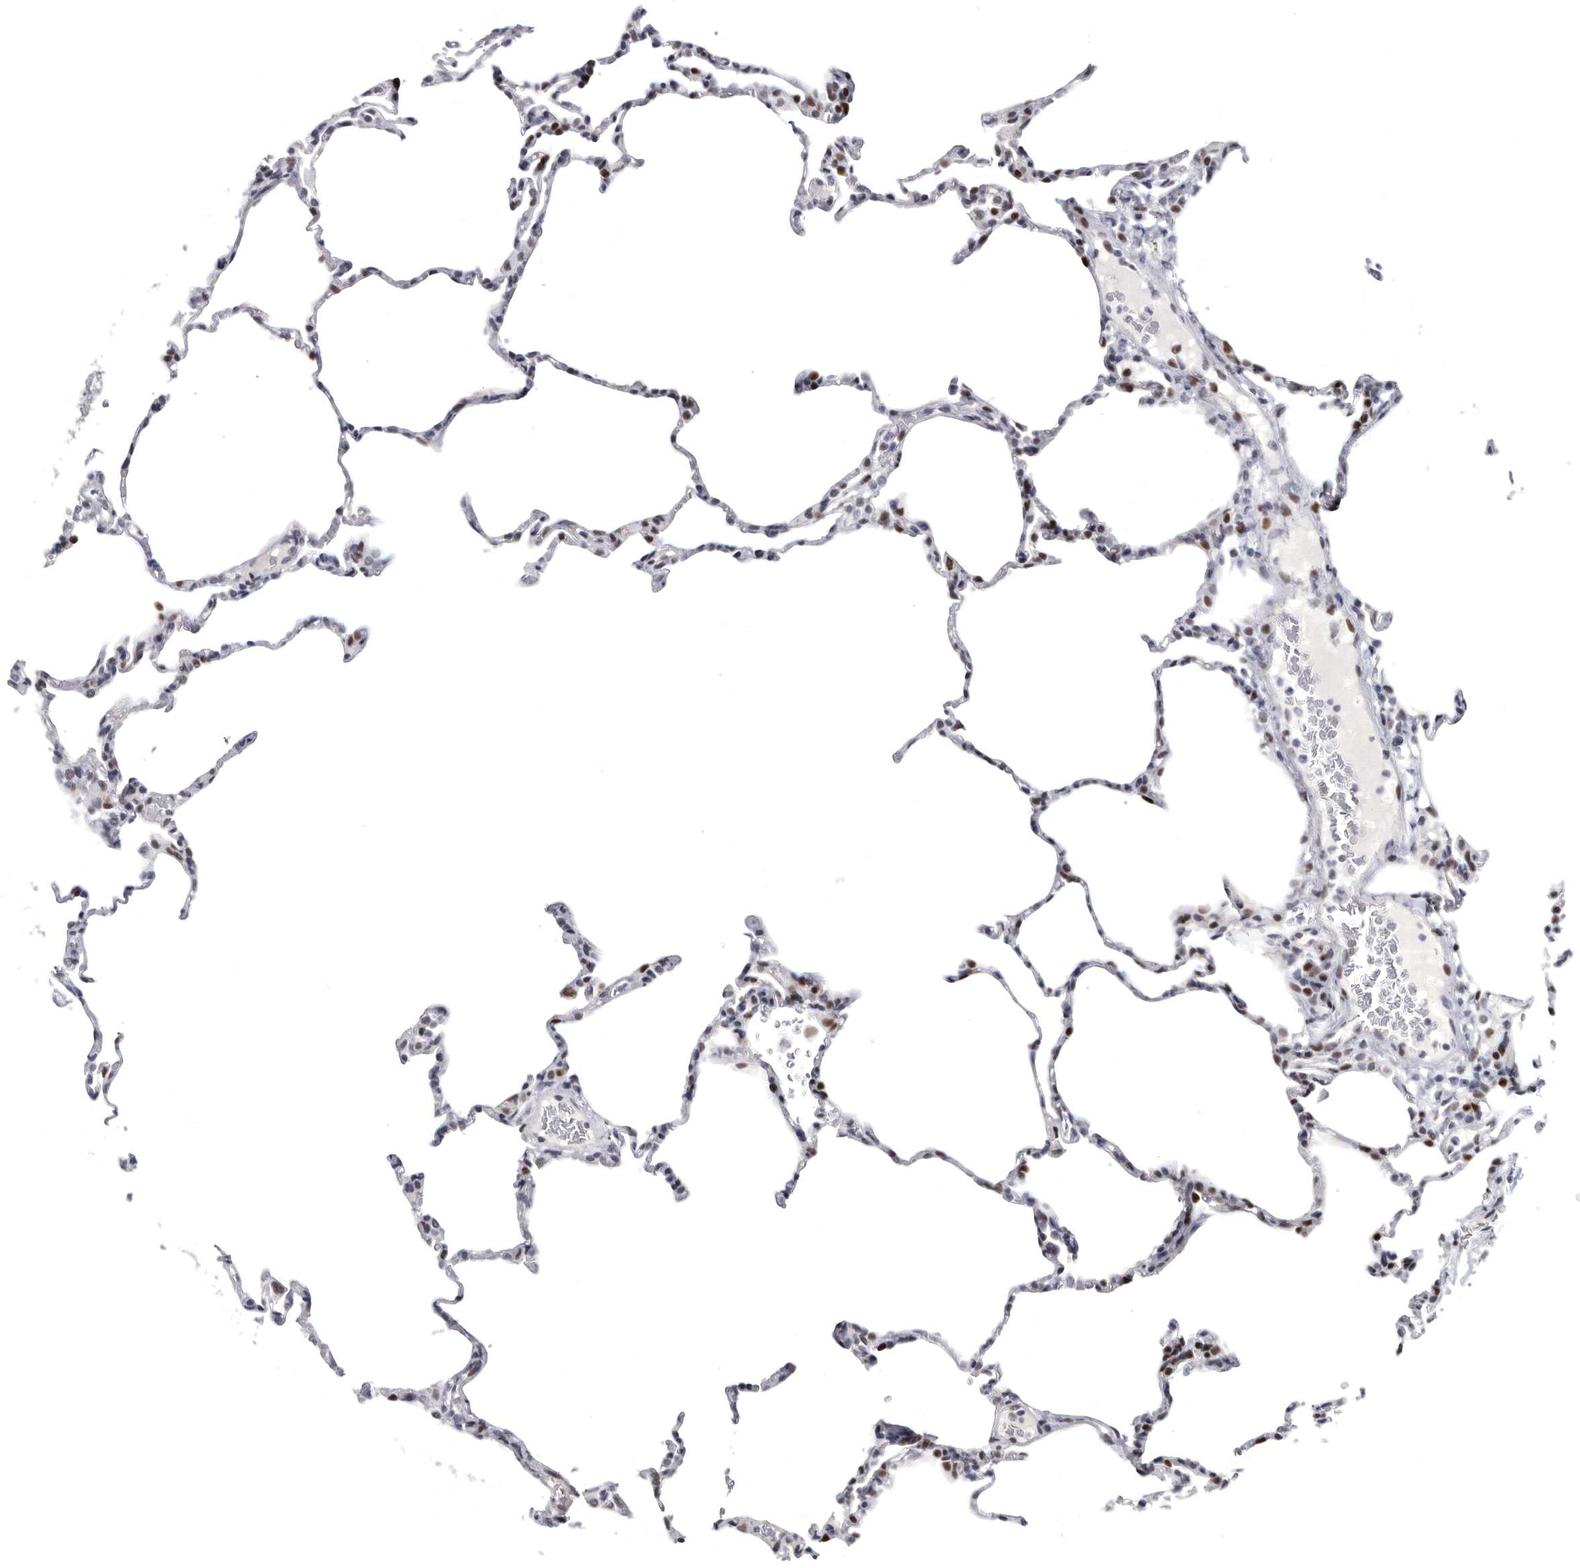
{"staining": {"intensity": "moderate", "quantity": "<25%", "location": "nuclear"}, "tissue": "lung", "cell_type": "Alveolar cells", "image_type": "normal", "snomed": [{"axis": "morphology", "description": "Normal tissue, NOS"}, {"axis": "topography", "description": "Lung"}], "caption": "A high-resolution photomicrograph shows IHC staining of benign lung, which demonstrates moderate nuclear positivity in about <25% of alveolar cells. (DAB (3,3'-diaminobenzidine) = brown stain, brightfield microscopy at high magnification).", "gene": "WRAP73", "patient": {"sex": "male", "age": 20}}